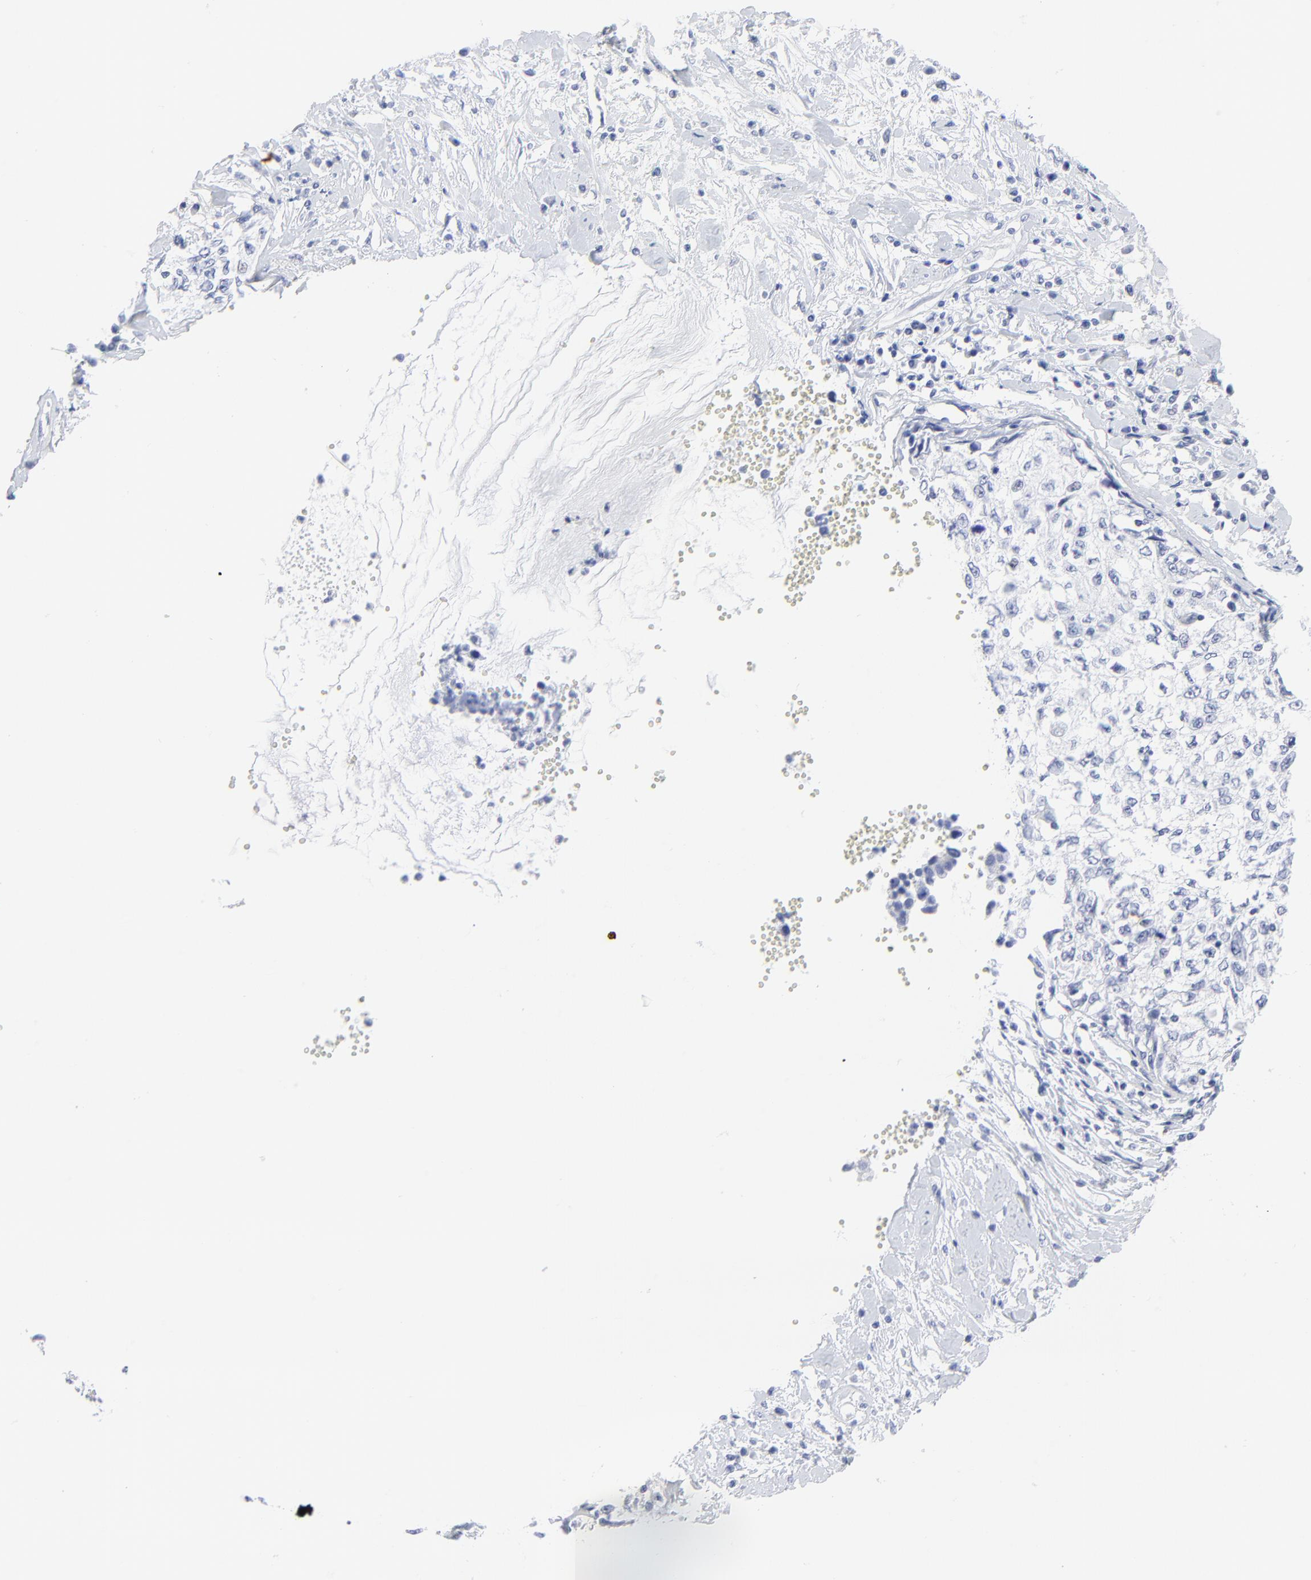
{"staining": {"intensity": "negative", "quantity": "none", "location": "none"}, "tissue": "cervical cancer", "cell_type": "Tumor cells", "image_type": "cancer", "snomed": [{"axis": "morphology", "description": "Normal tissue, NOS"}, {"axis": "morphology", "description": "Squamous cell carcinoma, NOS"}, {"axis": "topography", "description": "Cervix"}], "caption": "An immunohistochemistry micrograph of cervical cancer (squamous cell carcinoma) is shown. There is no staining in tumor cells of cervical cancer (squamous cell carcinoma).", "gene": "PSD3", "patient": {"sex": "female", "age": 45}}